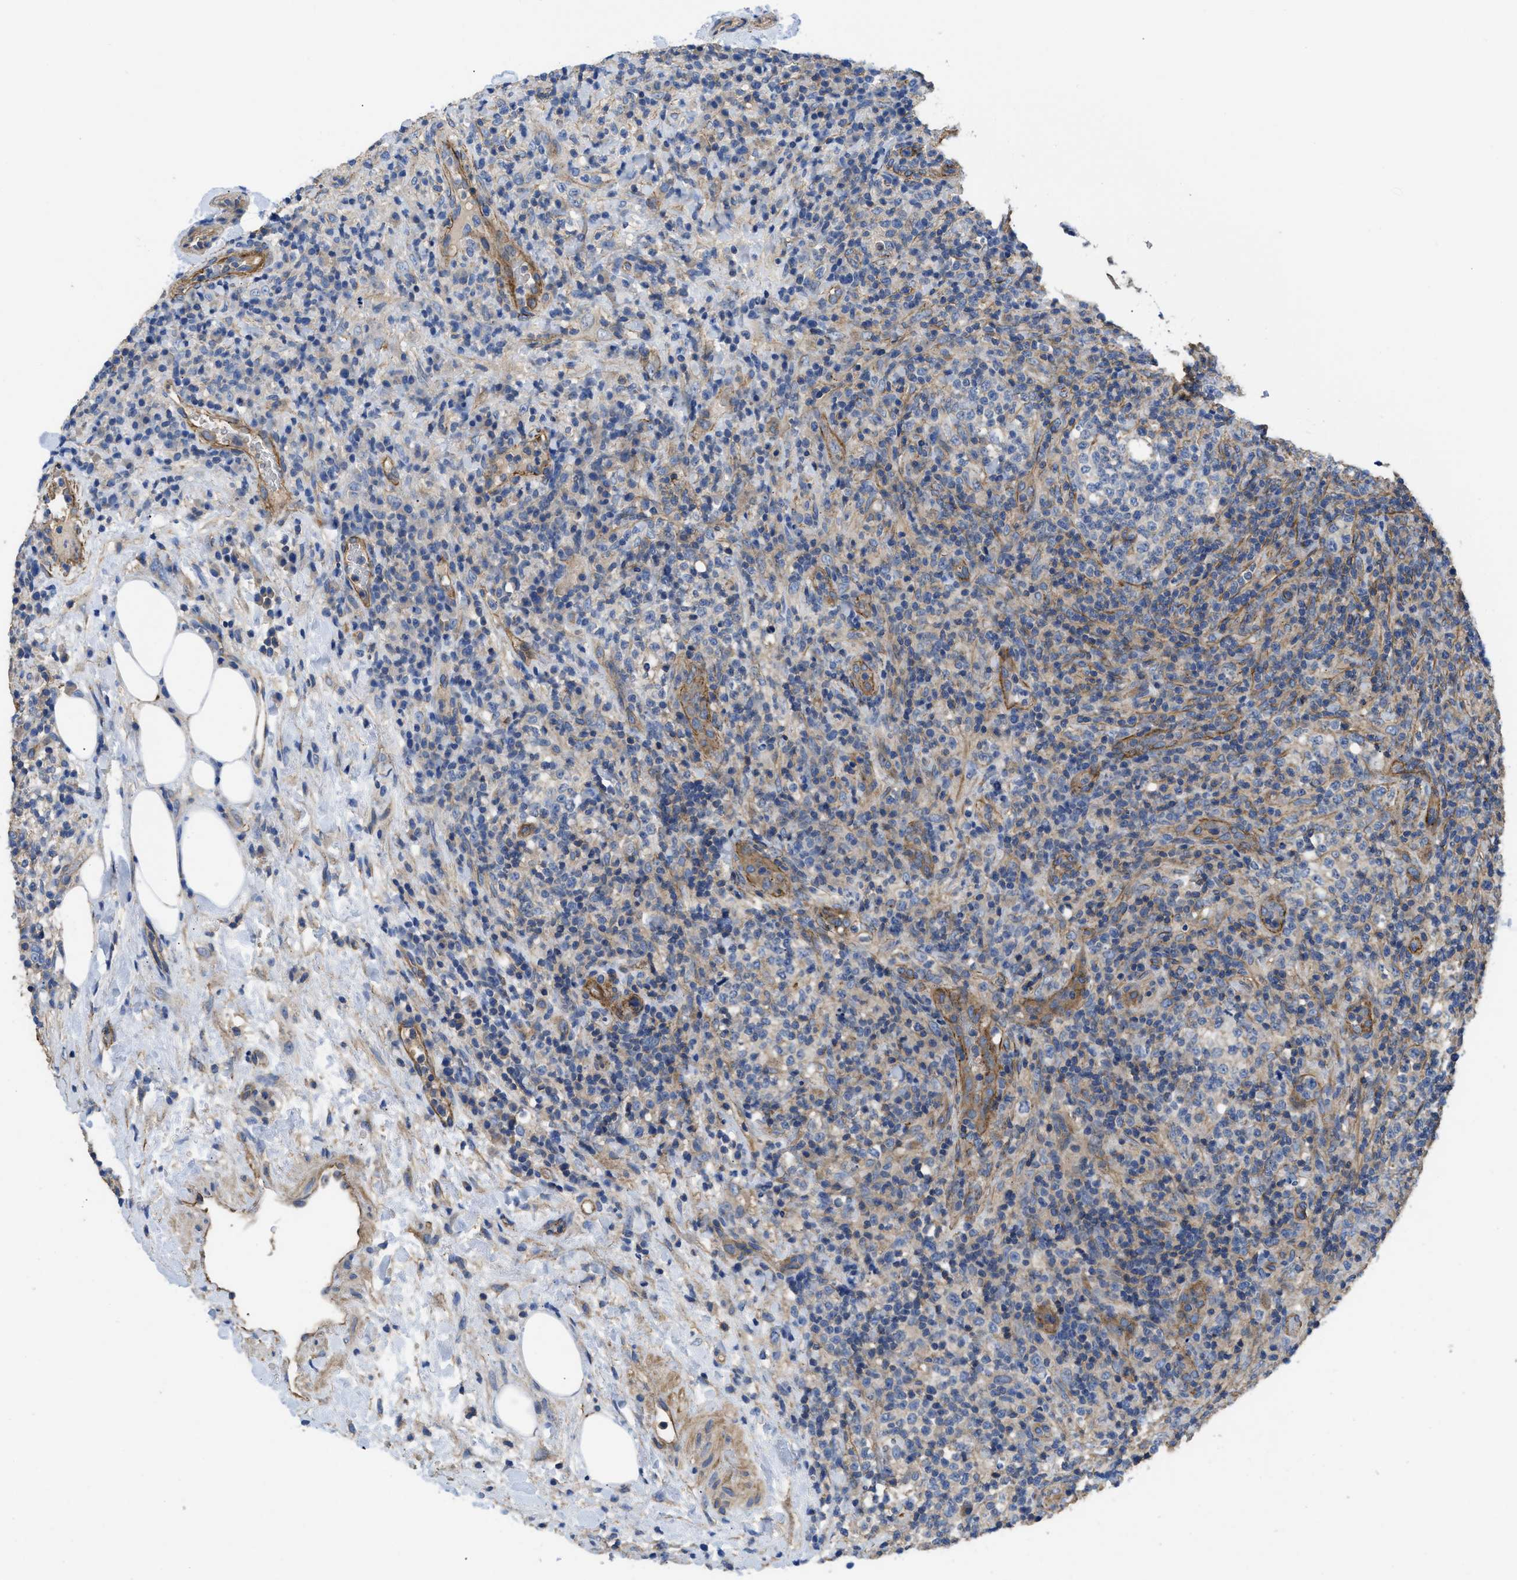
{"staining": {"intensity": "negative", "quantity": "none", "location": "none"}, "tissue": "lymphoma", "cell_type": "Tumor cells", "image_type": "cancer", "snomed": [{"axis": "morphology", "description": "Malignant lymphoma, non-Hodgkin's type, High grade"}, {"axis": "topography", "description": "Lymph node"}], "caption": "Photomicrograph shows no significant protein staining in tumor cells of malignant lymphoma, non-Hodgkin's type (high-grade).", "gene": "USP4", "patient": {"sex": "female", "age": 76}}